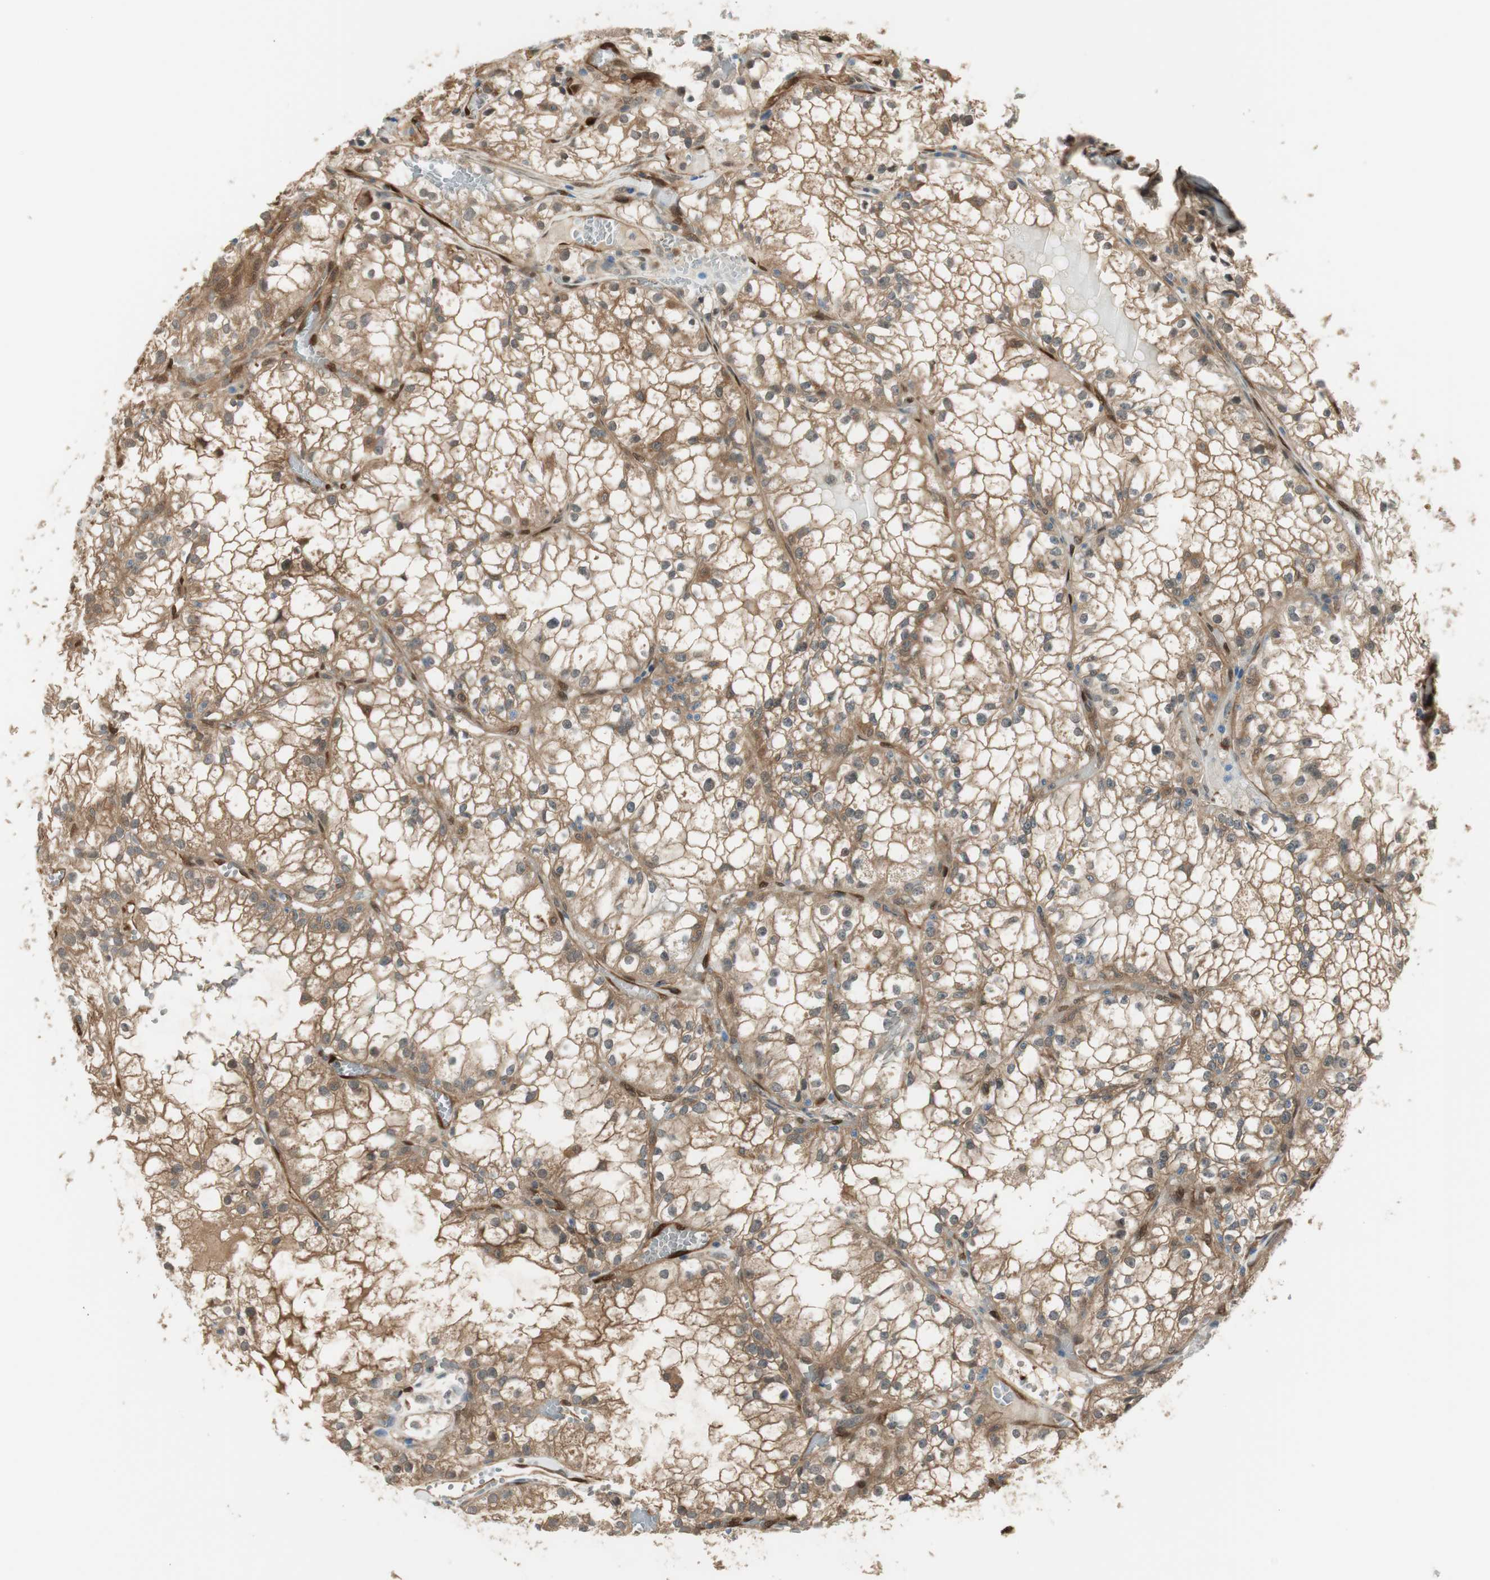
{"staining": {"intensity": "moderate", "quantity": ">75%", "location": "cytoplasmic/membranous"}, "tissue": "renal cancer", "cell_type": "Tumor cells", "image_type": "cancer", "snomed": [{"axis": "morphology", "description": "Adenocarcinoma, NOS"}, {"axis": "topography", "description": "Kidney"}], "caption": "Protein expression analysis of human renal cancer reveals moderate cytoplasmic/membranous positivity in approximately >75% of tumor cells.", "gene": "SERPINB6", "patient": {"sex": "male", "age": 56}}